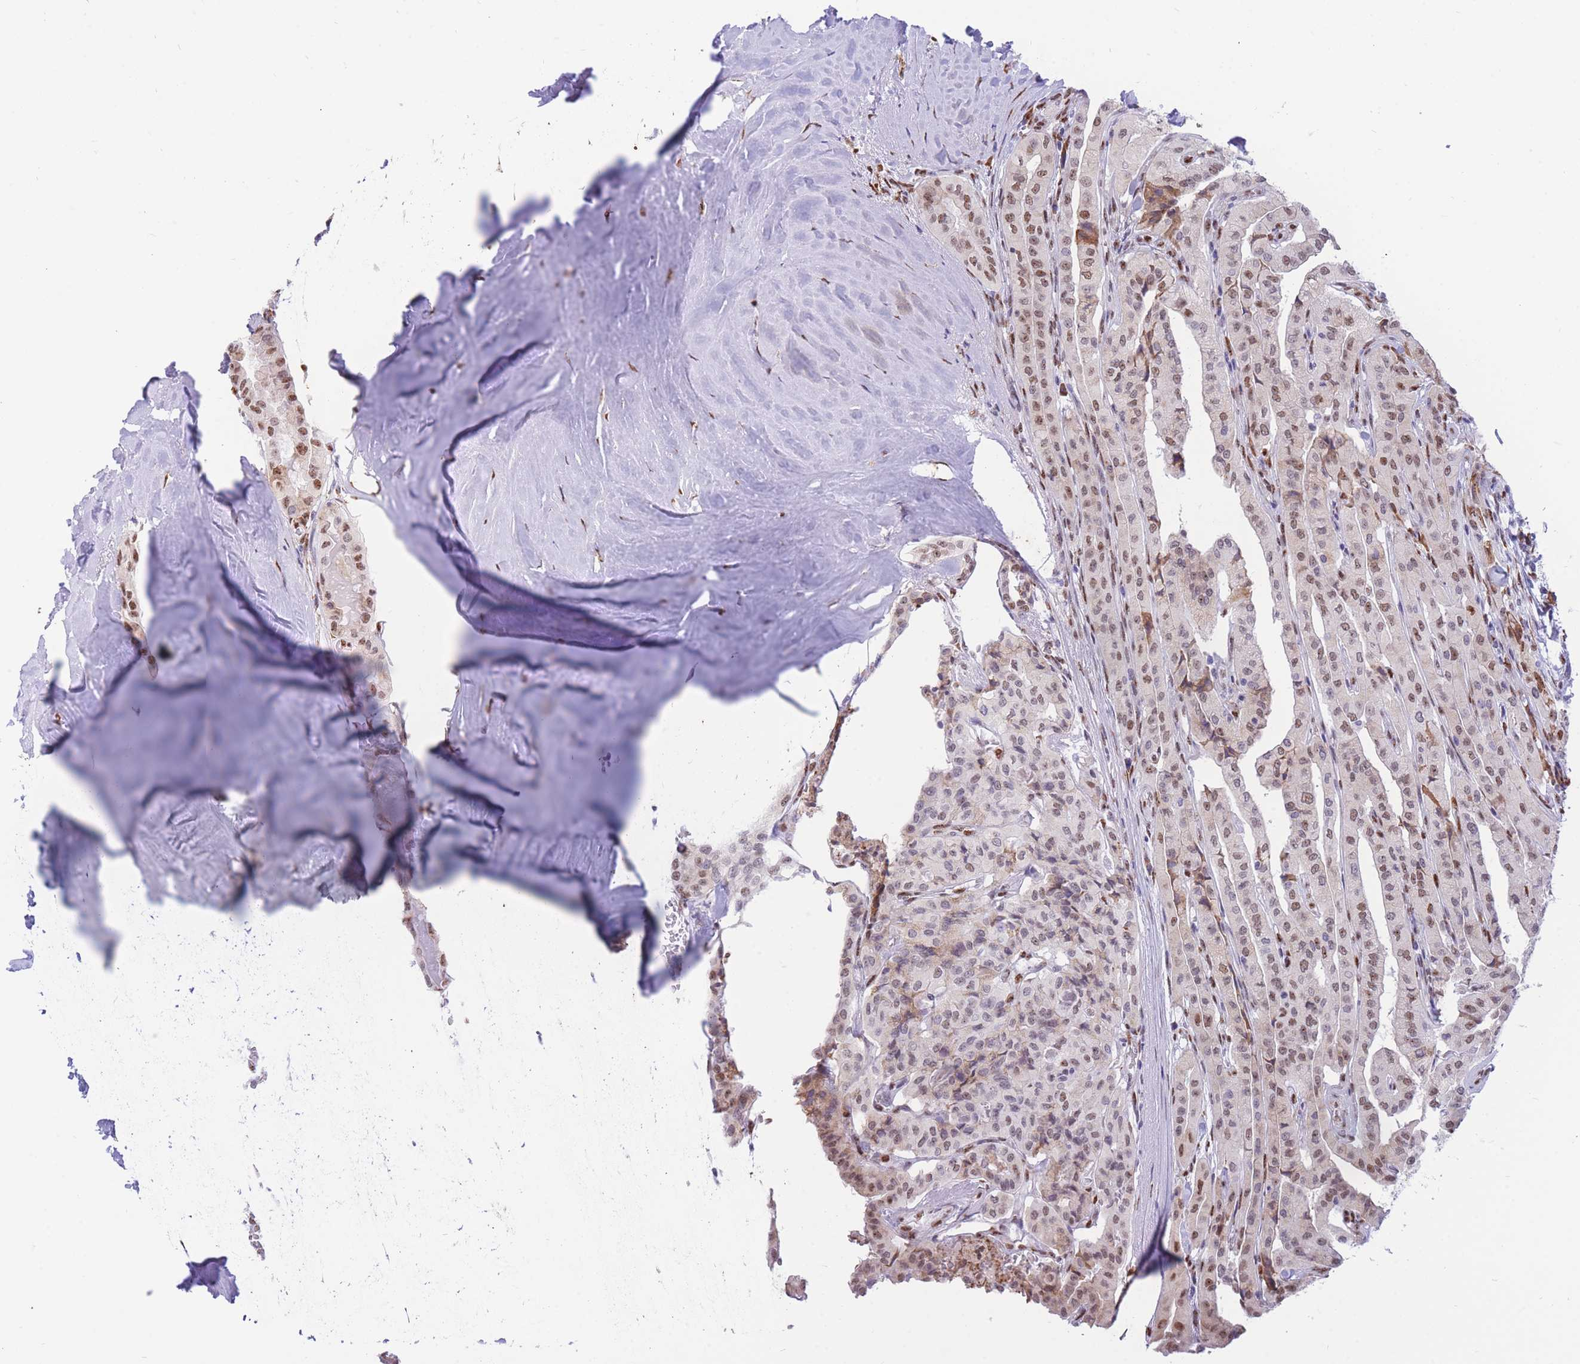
{"staining": {"intensity": "moderate", "quantity": "25%-75%", "location": "nuclear"}, "tissue": "thyroid cancer", "cell_type": "Tumor cells", "image_type": "cancer", "snomed": [{"axis": "morphology", "description": "Papillary adenocarcinoma, NOS"}, {"axis": "topography", "description": "Thyroid gland"}], "caption": "IHC of human papillary adenocarcinoma (thyroid) exhibits medium levels of moderate nuclear expression in approximately 25%-75% of tumor cells.", "gene": "FAM153A", "patient": {"sex": "female", "age": 59}}